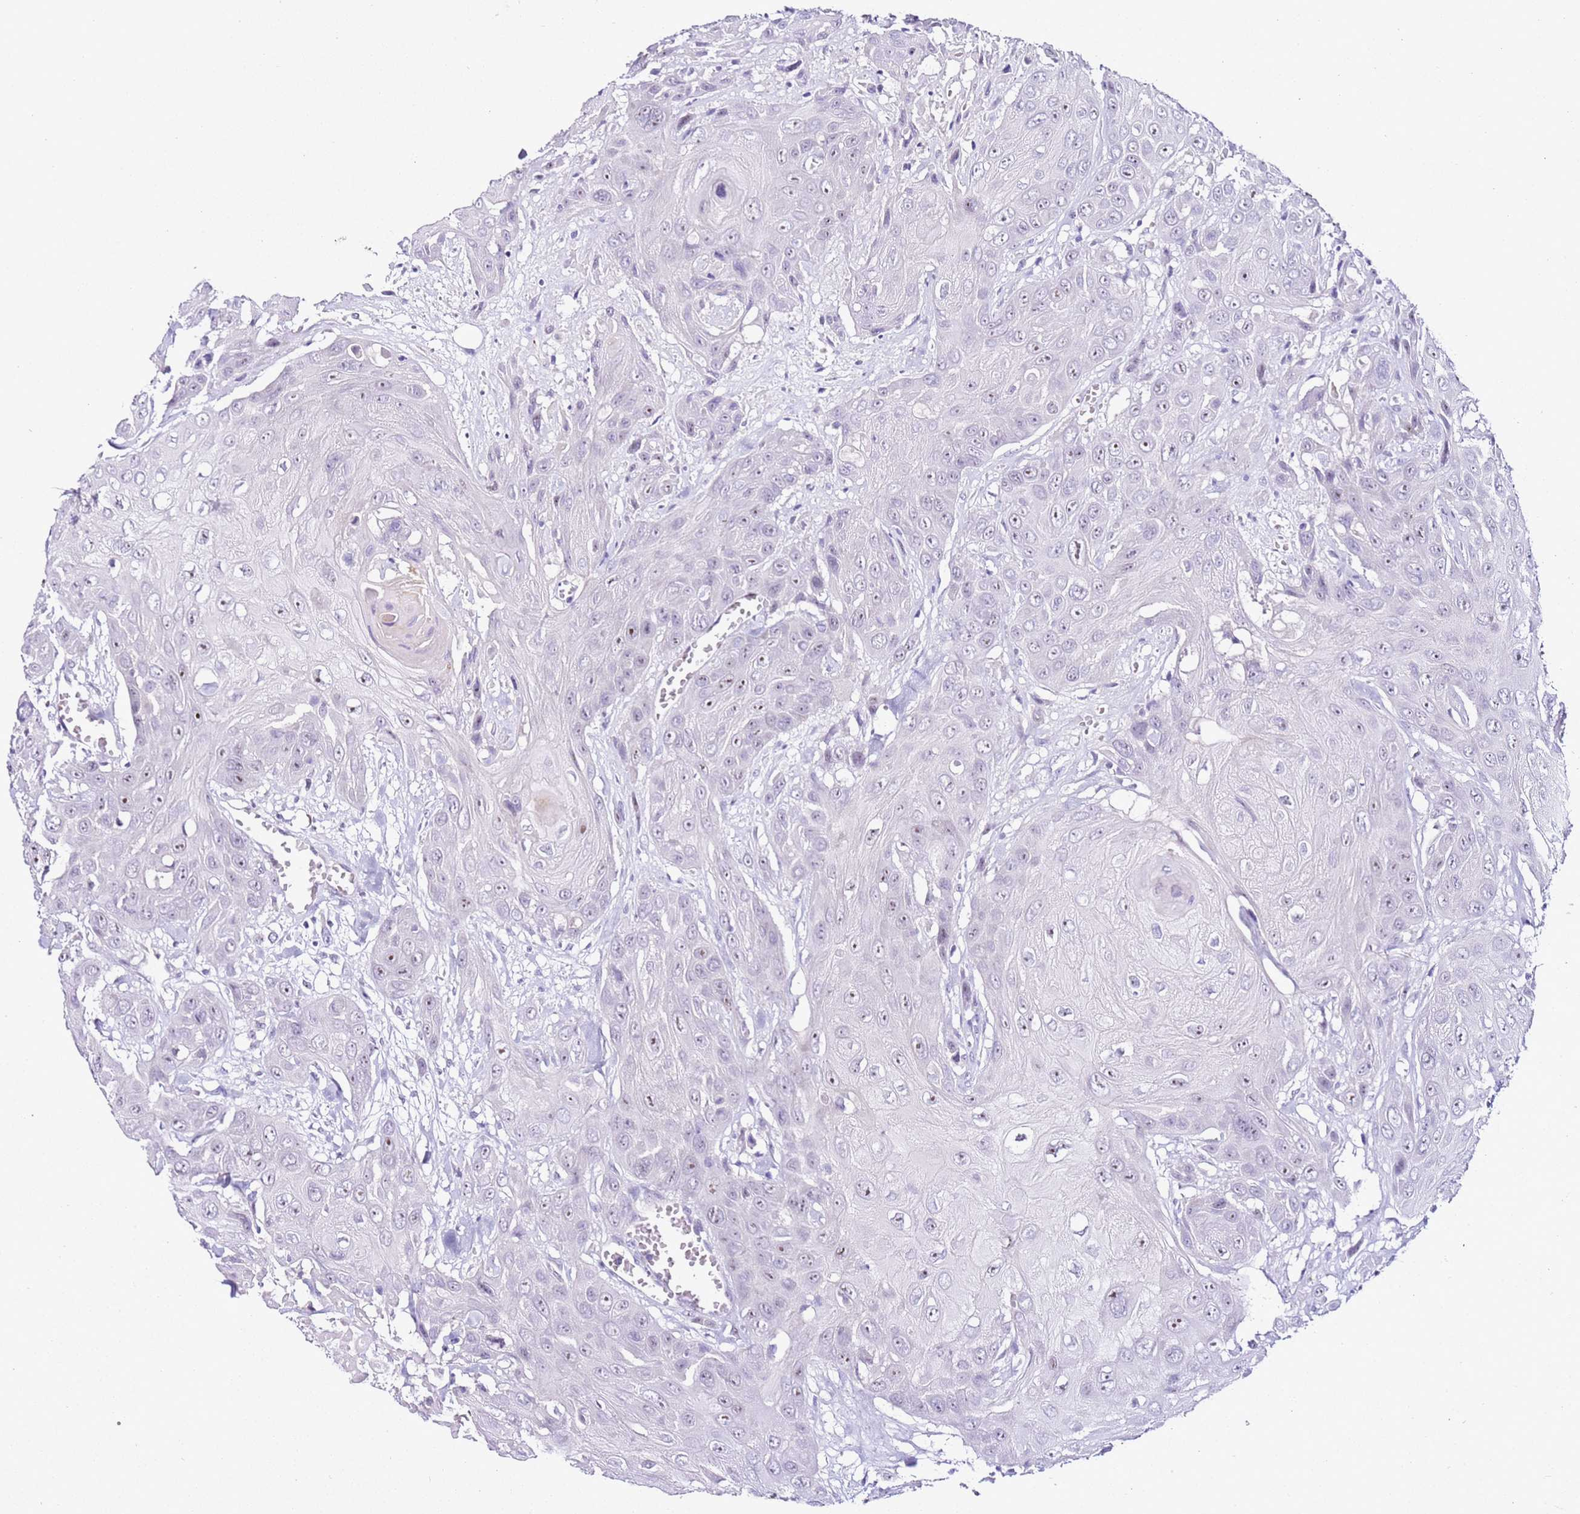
{"staining": {"intensity": "weak", "quantity": "25%-75%", "location": "nuclear"}, "tissue": "head and neck cancer", "cell_type": "Tumor cells", "image_type": "cancer", "snomed": [{"axis": "morphology", "description": "Squamous cell carcinoma, NOS"}, {"axis": "topography", "description": "Head-Neck"}], "caption": "Immunohistochemistry of human head and neck cancer (squamous cell carcinoma) shows low levels of weak nuclear expression in approximately 25%-75% of tumor cells. The staining was performed using DAB, with brown indicating positive protein expression. Nuclei are stained blue with hematoxylin.", "gene": "HGD", "patient": {"sex": "male", "age": 81}}